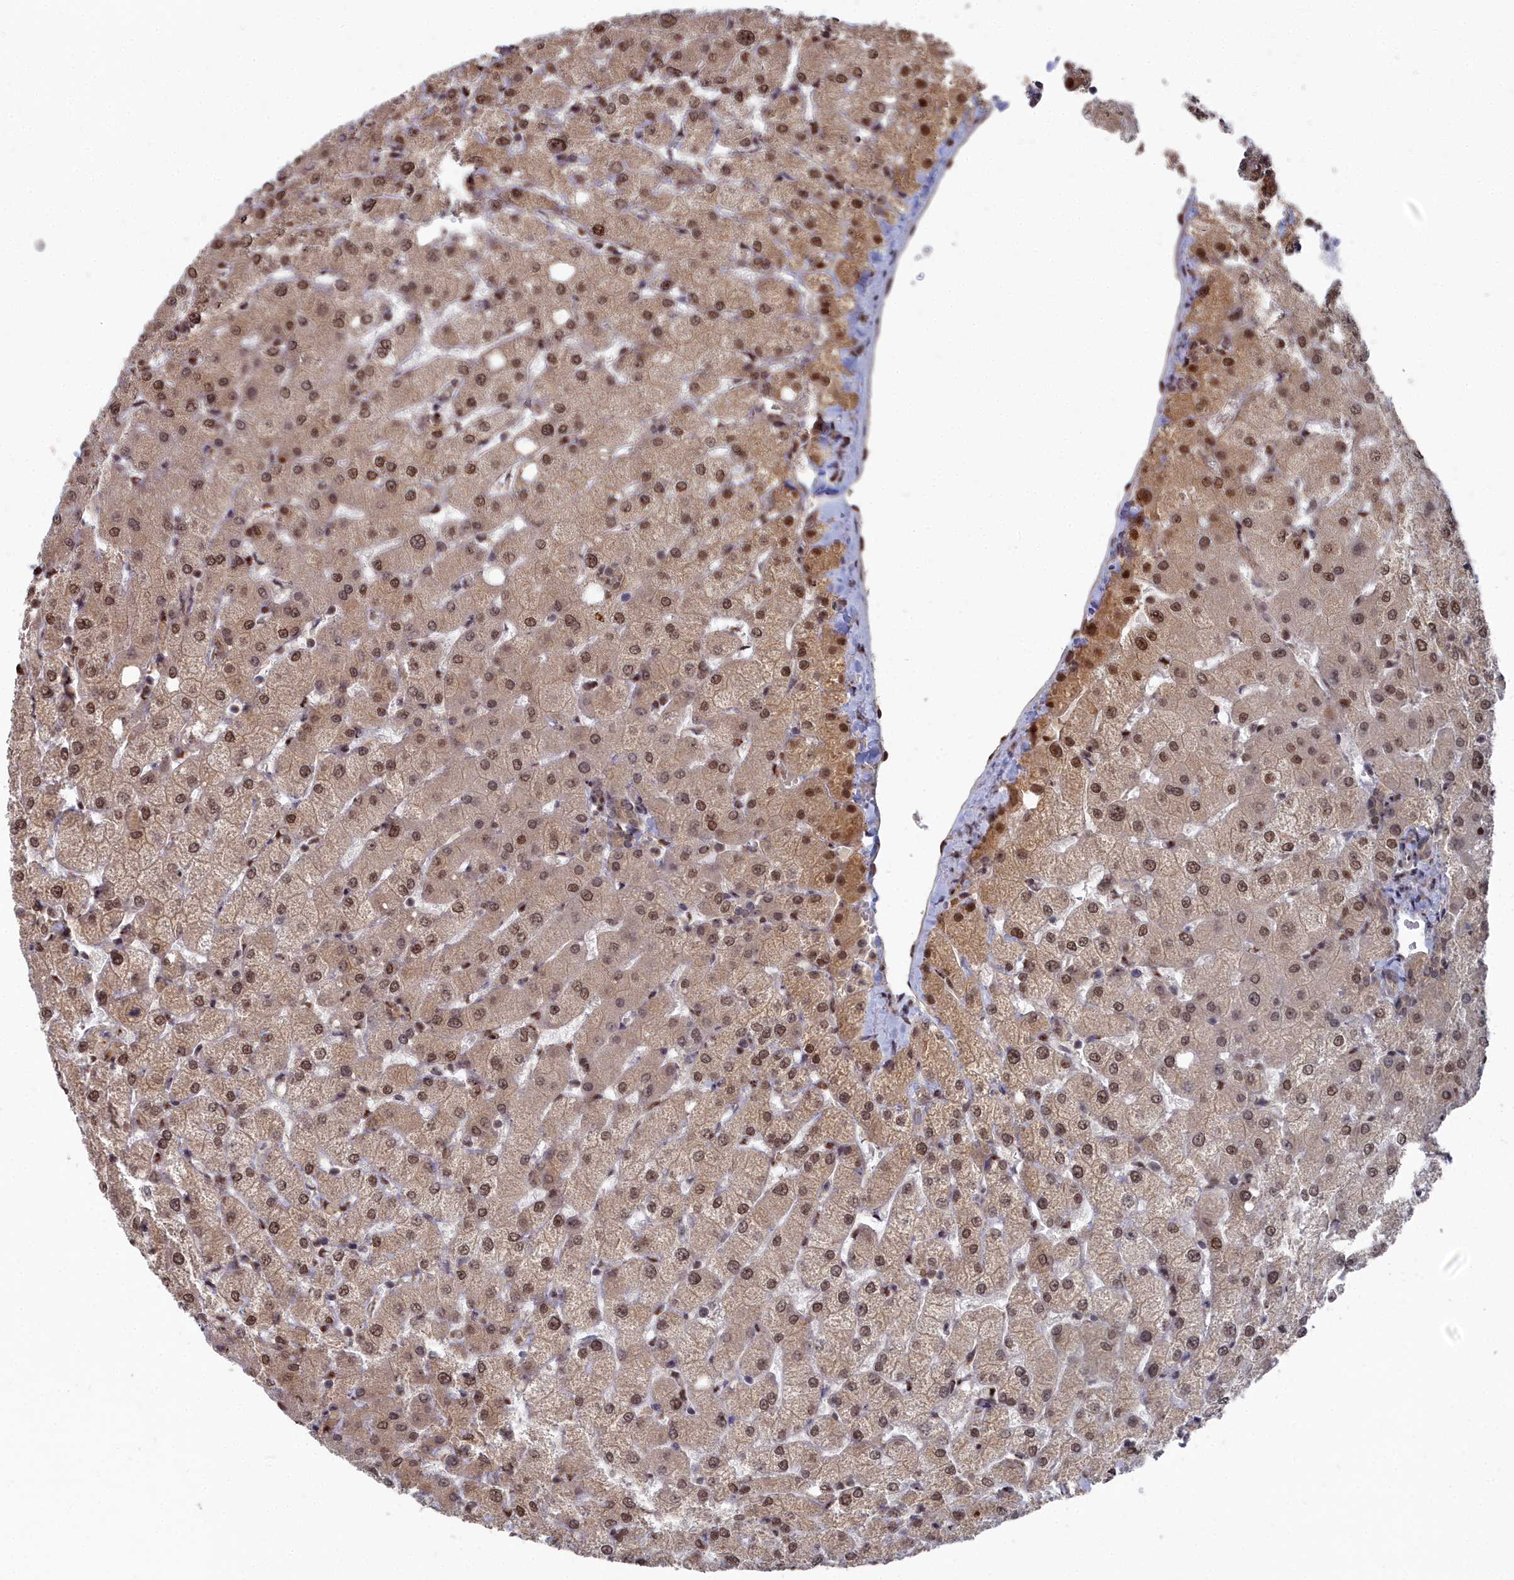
{"staining": {"intensity": "negative", "quantity": "none", "location": "none"}, "tissue": "liver", "cell_type": "Cholangiocytes", "image_type": "normal", "snomed": [{"axis": "morphology", "description": "Normal tissue, NOS"}, {"axis": "topography", "description": "Liver"}], "caption": "This is an immunohistochemistry image of normal human liver. There is no staining in cholangiocytes.", "gene": "RPS27A", "patient": {"sex": "female", "age": 54}}